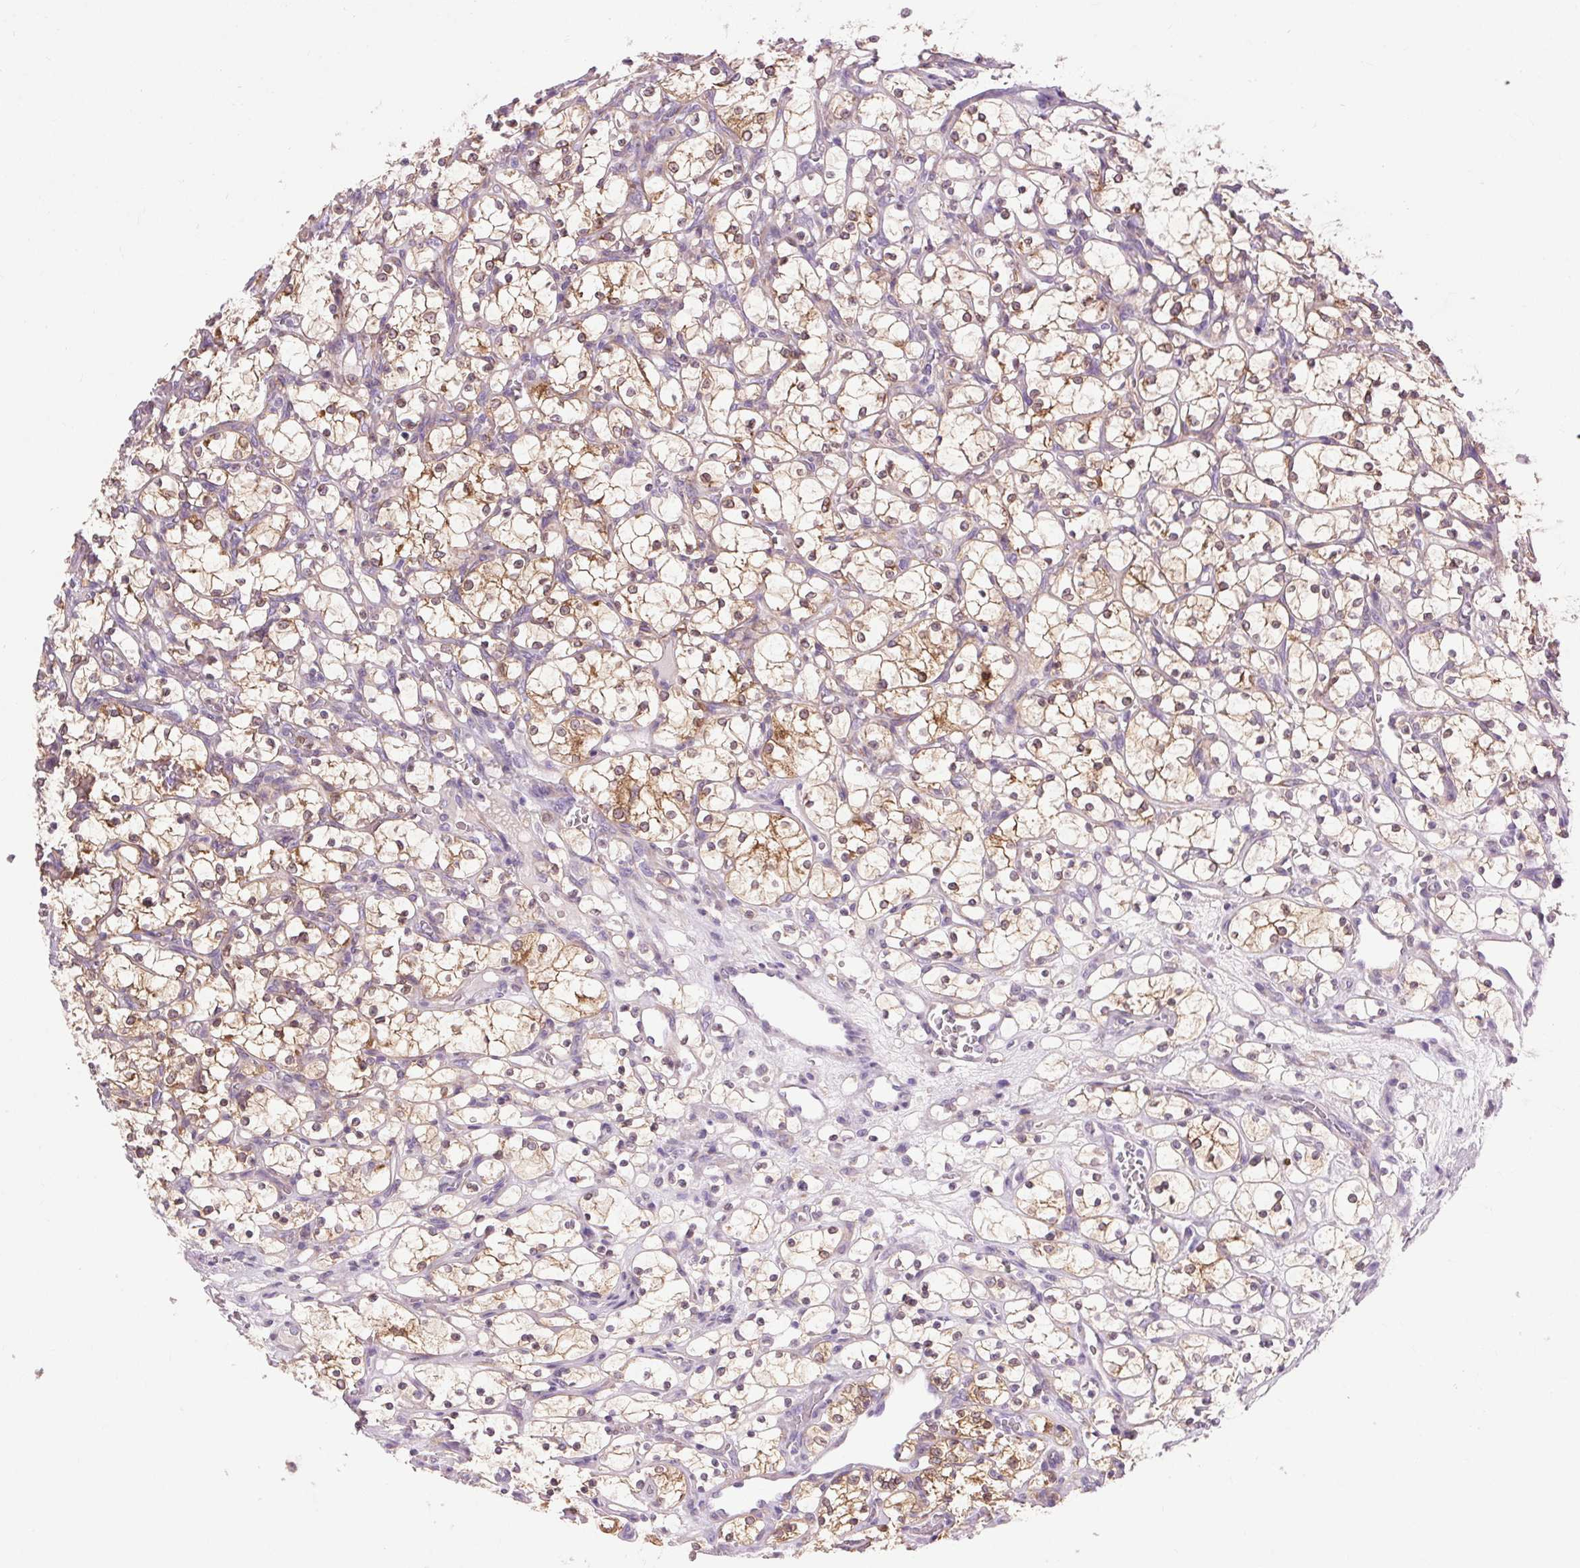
{"staining": {"intensity": "moderate", "quantity": "25%-75%", "location": "cytoplasmic/membranous"}, "tissue": "renal cancer", "cell_type": "Tumor cells", "image_type": "cancer", "snomed": [{"axis": "morphology", "description": "Adenocarcinoma, NOS"}, {"axis": "topography", "description": "Kidney"}], "caption": "A histopathology image of human renal cancer (adenocarcinoma) stained for a protein exhibits moderate cytoplasmic/membranous brown staining in tumor cells.", "gene": "SOWAHC", "patient": {"sex": "female", "age": 69}}